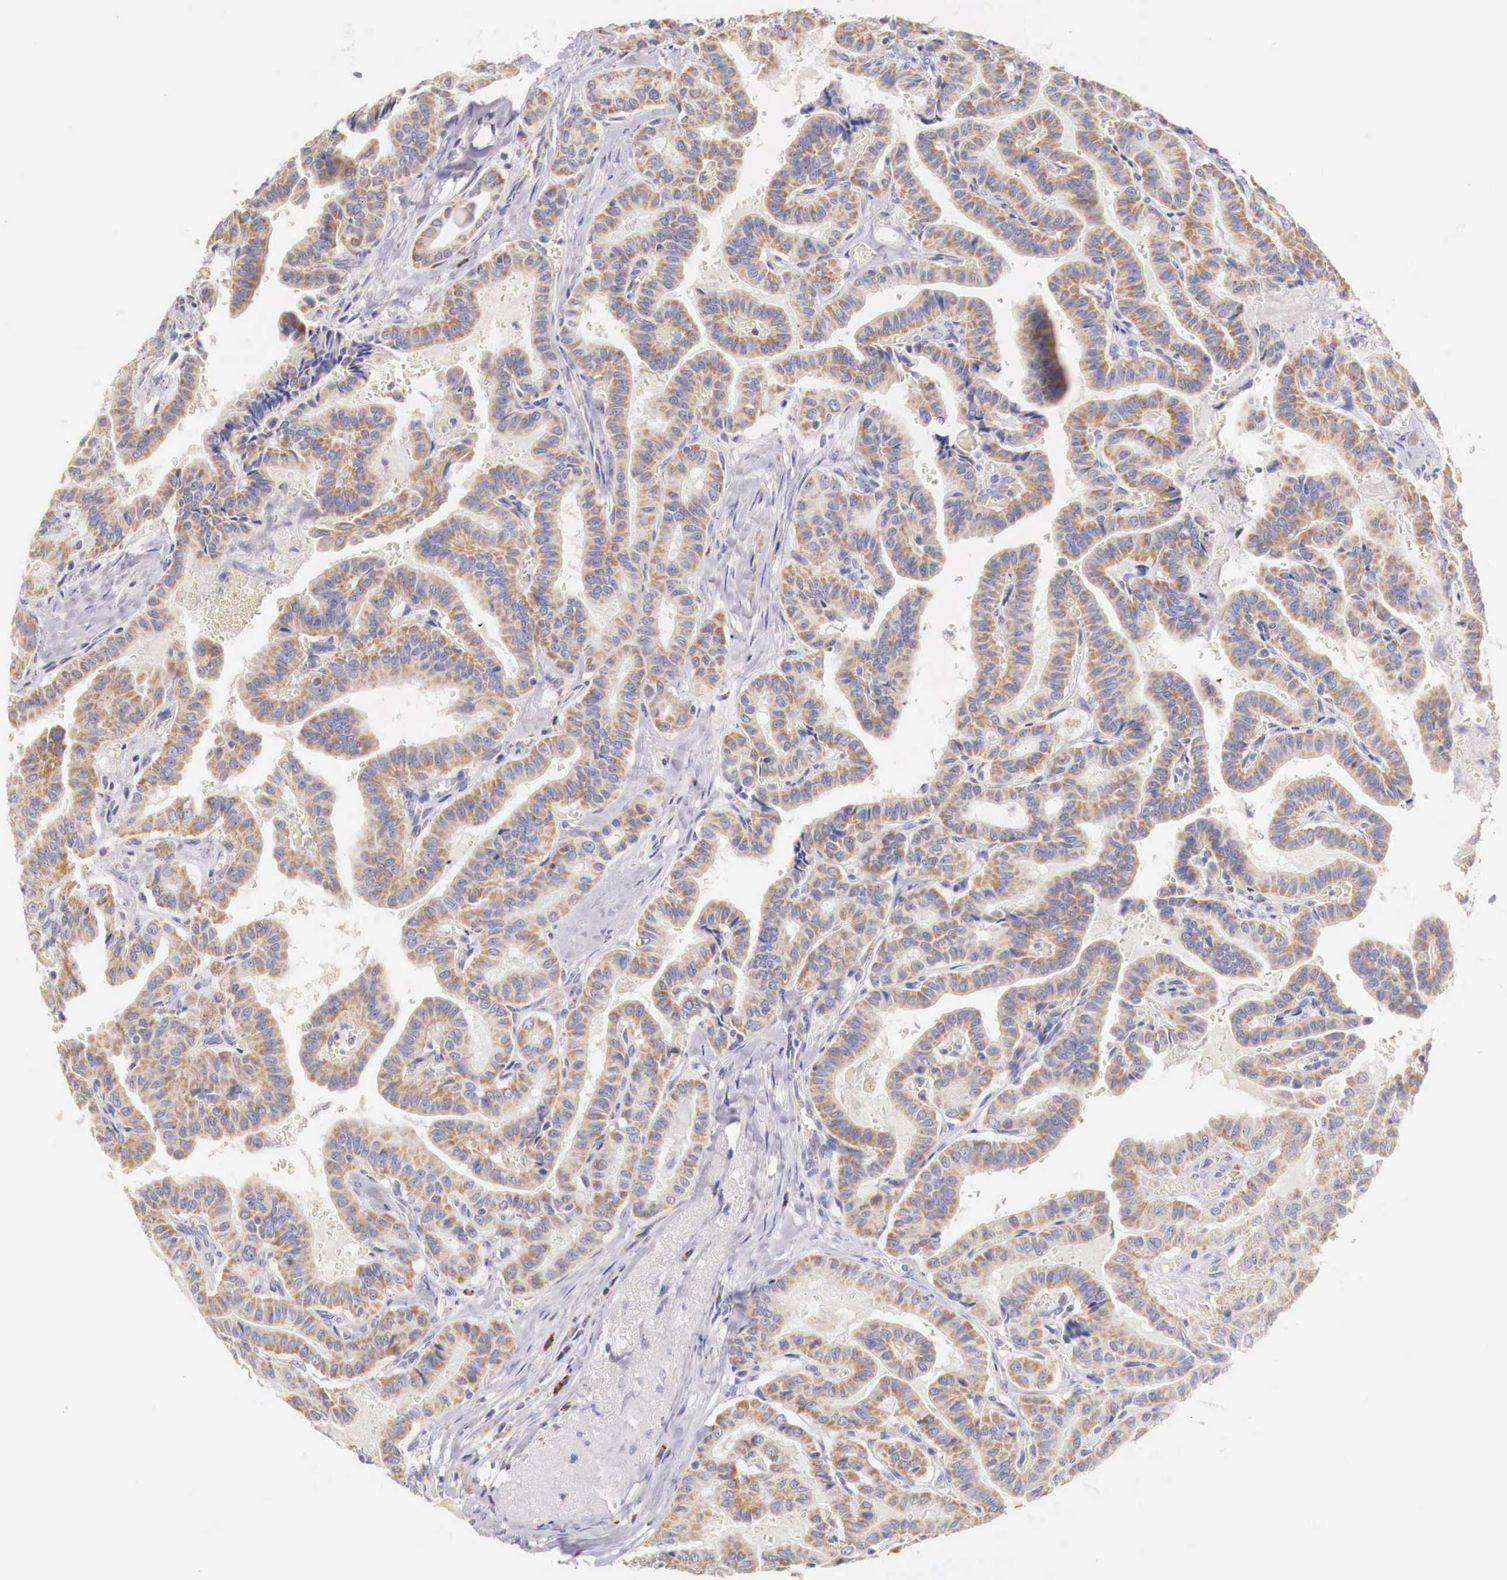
{"staining": {"intensity": "weak", "quantity": ">75%", "location": "cytoplasmic/membranous"}, "tissue": "thyroid cancer", "cell_type": "Tumor cells", "image_type": "cancer", "snomed": [{"axis": "morphology", "description": "Papillary adenocarcinoma, NOS"}, {"axis": "topography", "description": "Thyroid gland"}], "caption": "This photomicrograph demonstrates IHC staining of human thyroid cancer (papillary adenocarcinoma), with low weak cytoplasmic/membranous staining in about >75% of tumor cells.", "gene": "IDH3G", "patient": {"sex": "male", "age": 87}}